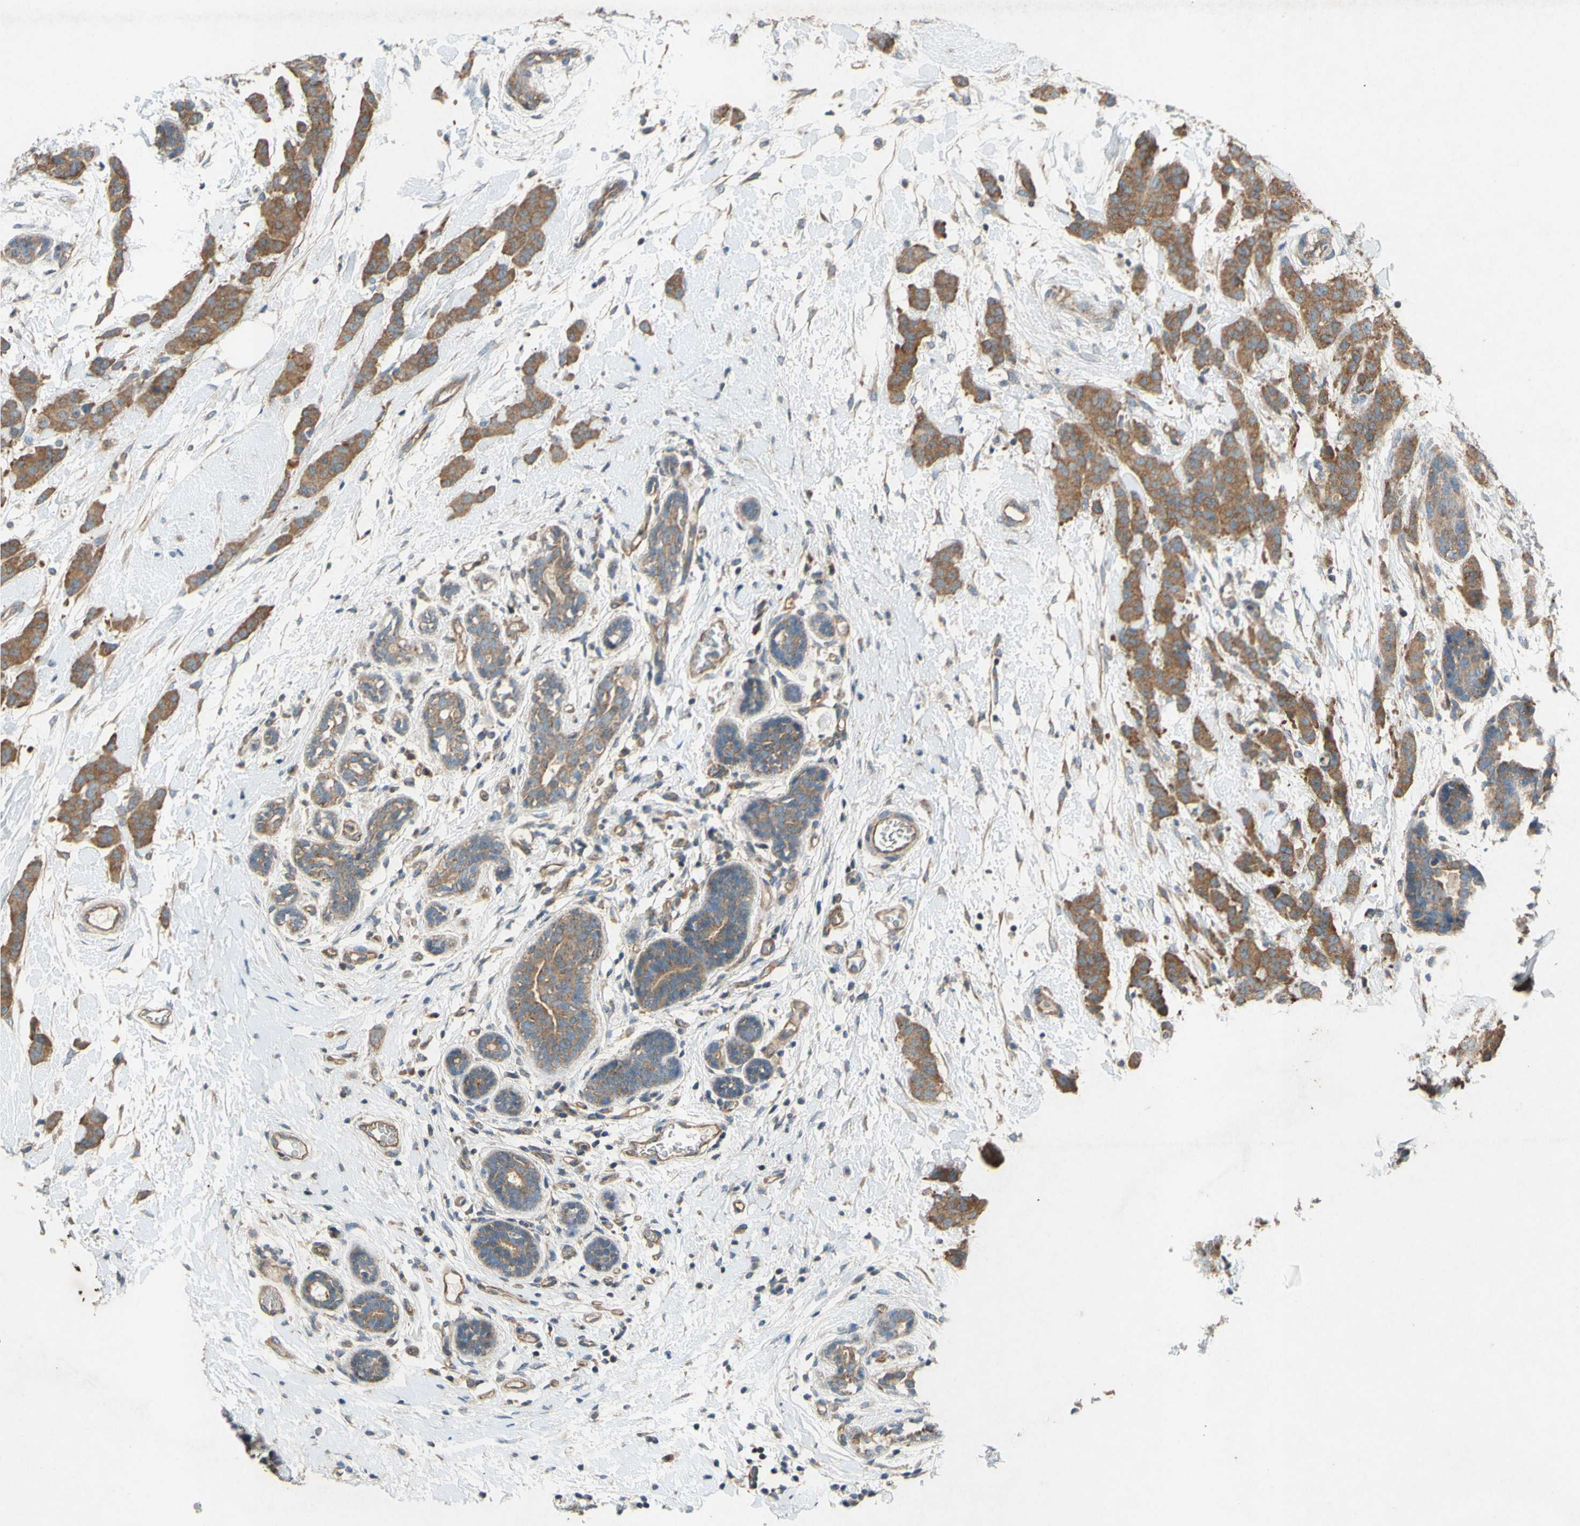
{"staining": {"intensity": "moderate", "quantity": ">75%", "location": "cytoplasmic/membranous"}, "tissue": "breast cancer", "cell_type": "Tumor cells", "image_type": "cancer", "snomed": [{"axis": "morphology", "description": "Normal tissue, NOS"}, {"axis": "morphology", "description": "Duct carcinoma"}, {"axis": "topography", "description": "Breast"}], "caption": "A brown stain shows moderate cytoplasmic/membranous staining of a protein in breast cancer tumor cells.", "gene": "TST", "patient": {"sex": "female", "age": 40}}